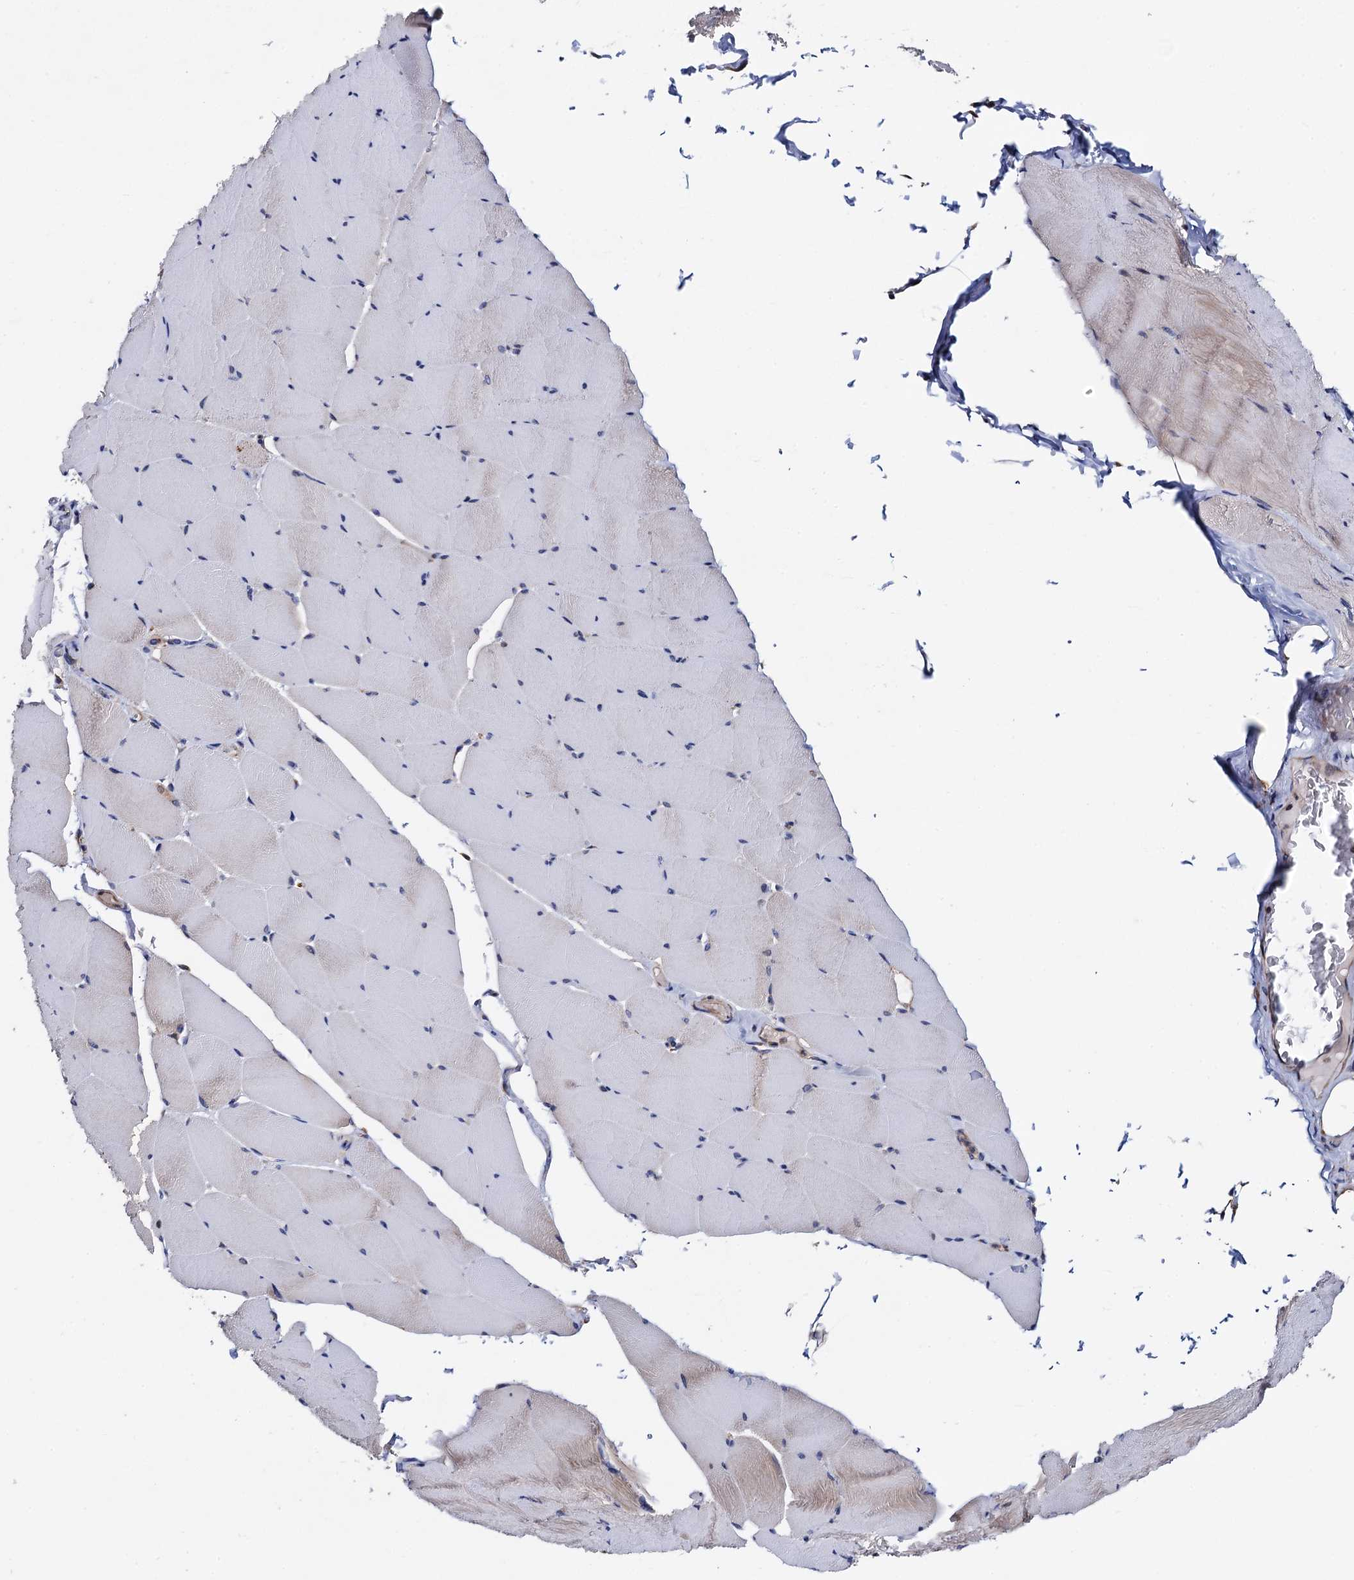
{"staining": {"intensity": "moderate", "quantity": "25%-75%", "location": "cytoplasmic/membranous"}, "tissue": "skeletal muscle", "cell_type": "Myocytes", "image_type": "normal", "snomed": [{"axis": "morphology", "description": "Normal tissue, NOS"}, {"axis": "topography", "description": "Skeletal muscle"}], "caption": "Normal skeletal muscle demonstrates moderate cytoplasmic/membranous expression in approximately 25%-75% of myocytes, visualized by immunohistochemistry. Using DAB (brown) and hematoxylin (blue) stains, captured at high magnification using brightfield microscopy.", "gene": "MRPL48", "patient": {"sex": "male", "age": 62}}